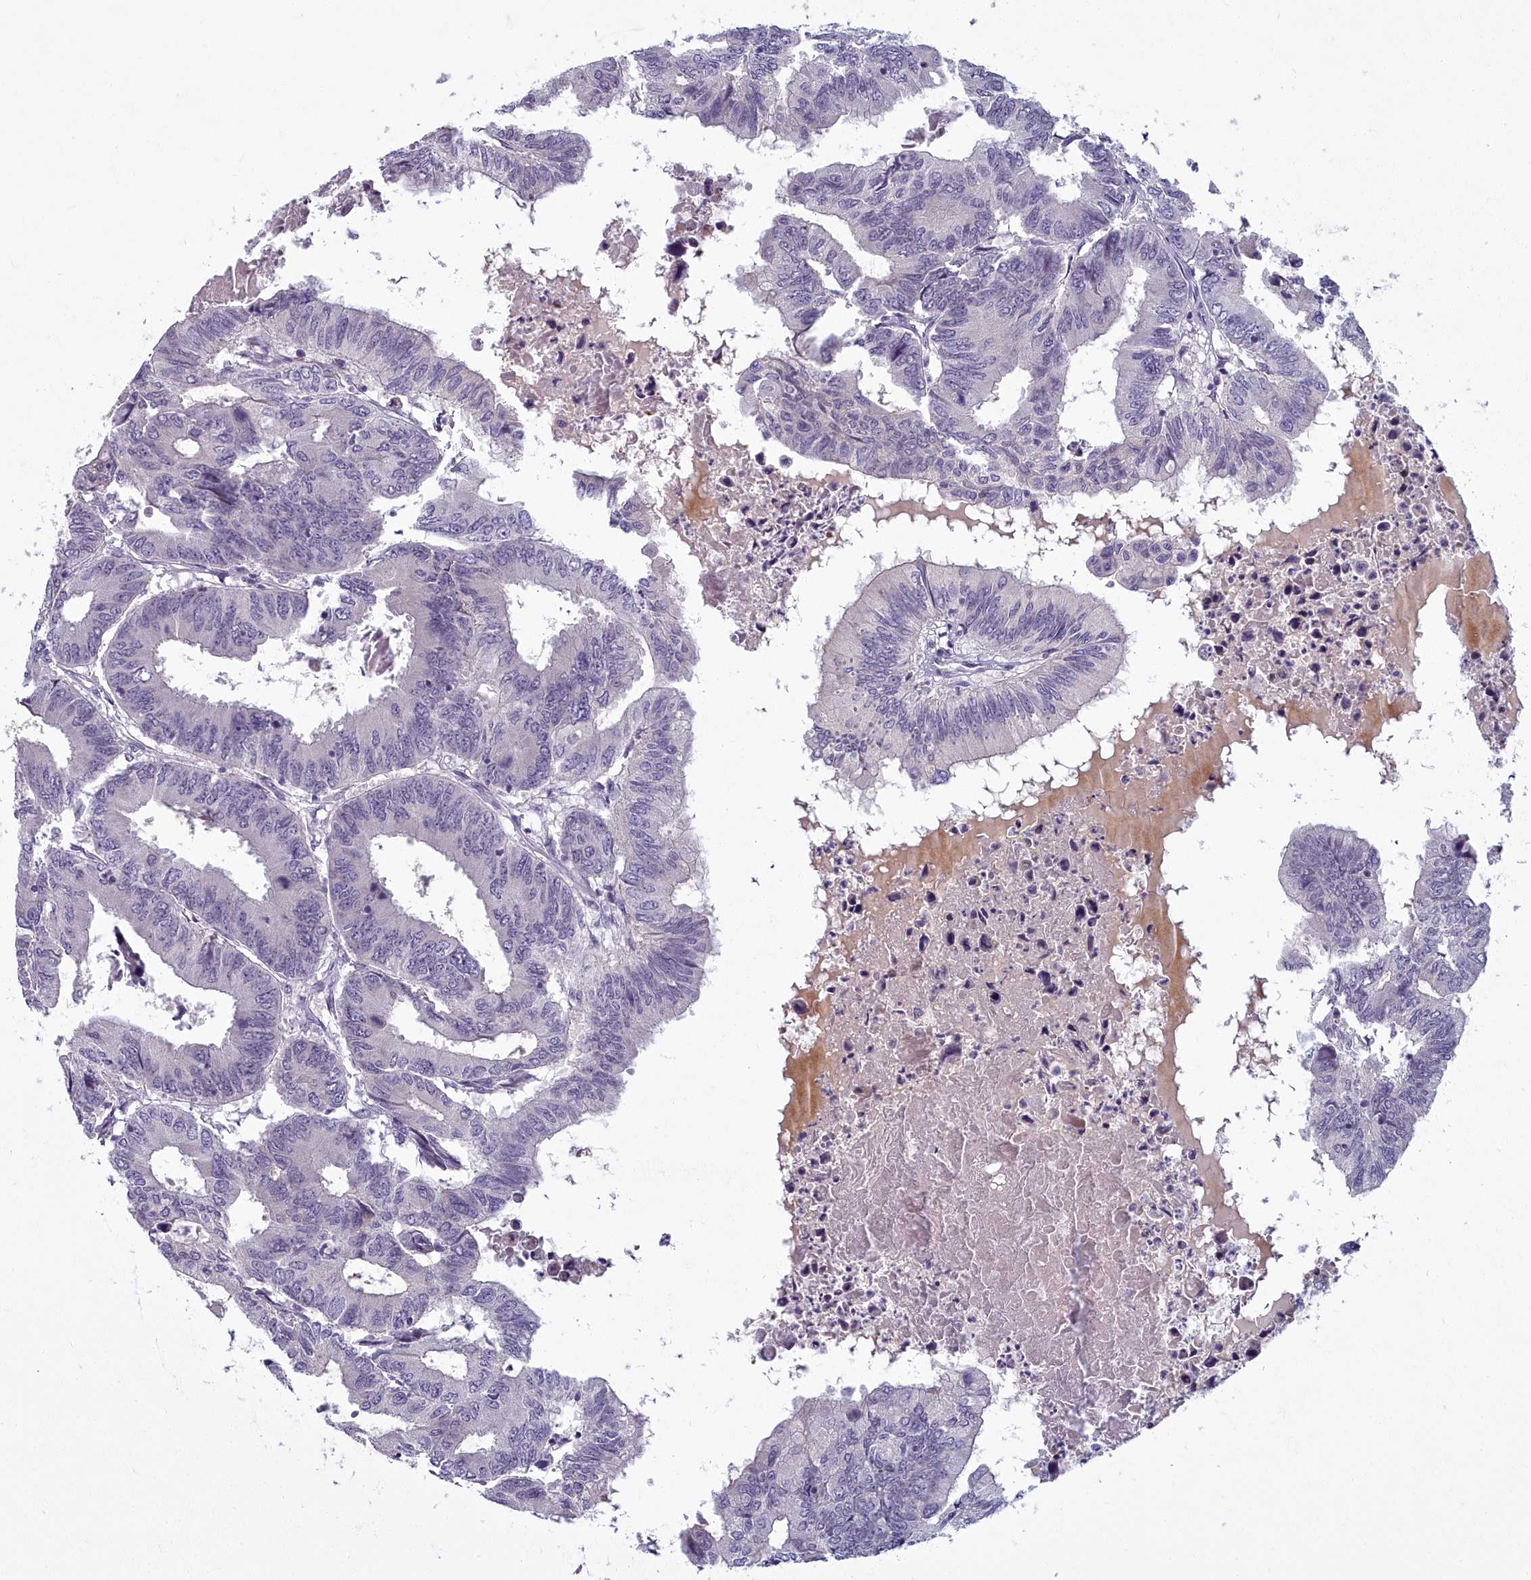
{"staining": {"intensity": "negative", "quantity": "none", "location": "none"}, "tissue": "colorectal cancer", "cell_type": "Tumor cells", "image_type": "cancer", "snomed": [{"axis": "morphology", "description": "Adenocarcinoma, NOS"}, {"axis": "topography", "description": "Colon"}], "caption": "This is an immunohistochemistry (IHC) photomicrograph of human colorectal adenocarcinoma. There is no staining in tumor cells.", "gene": "ARL15", "patient": {"sex": "male", "age": 85}}